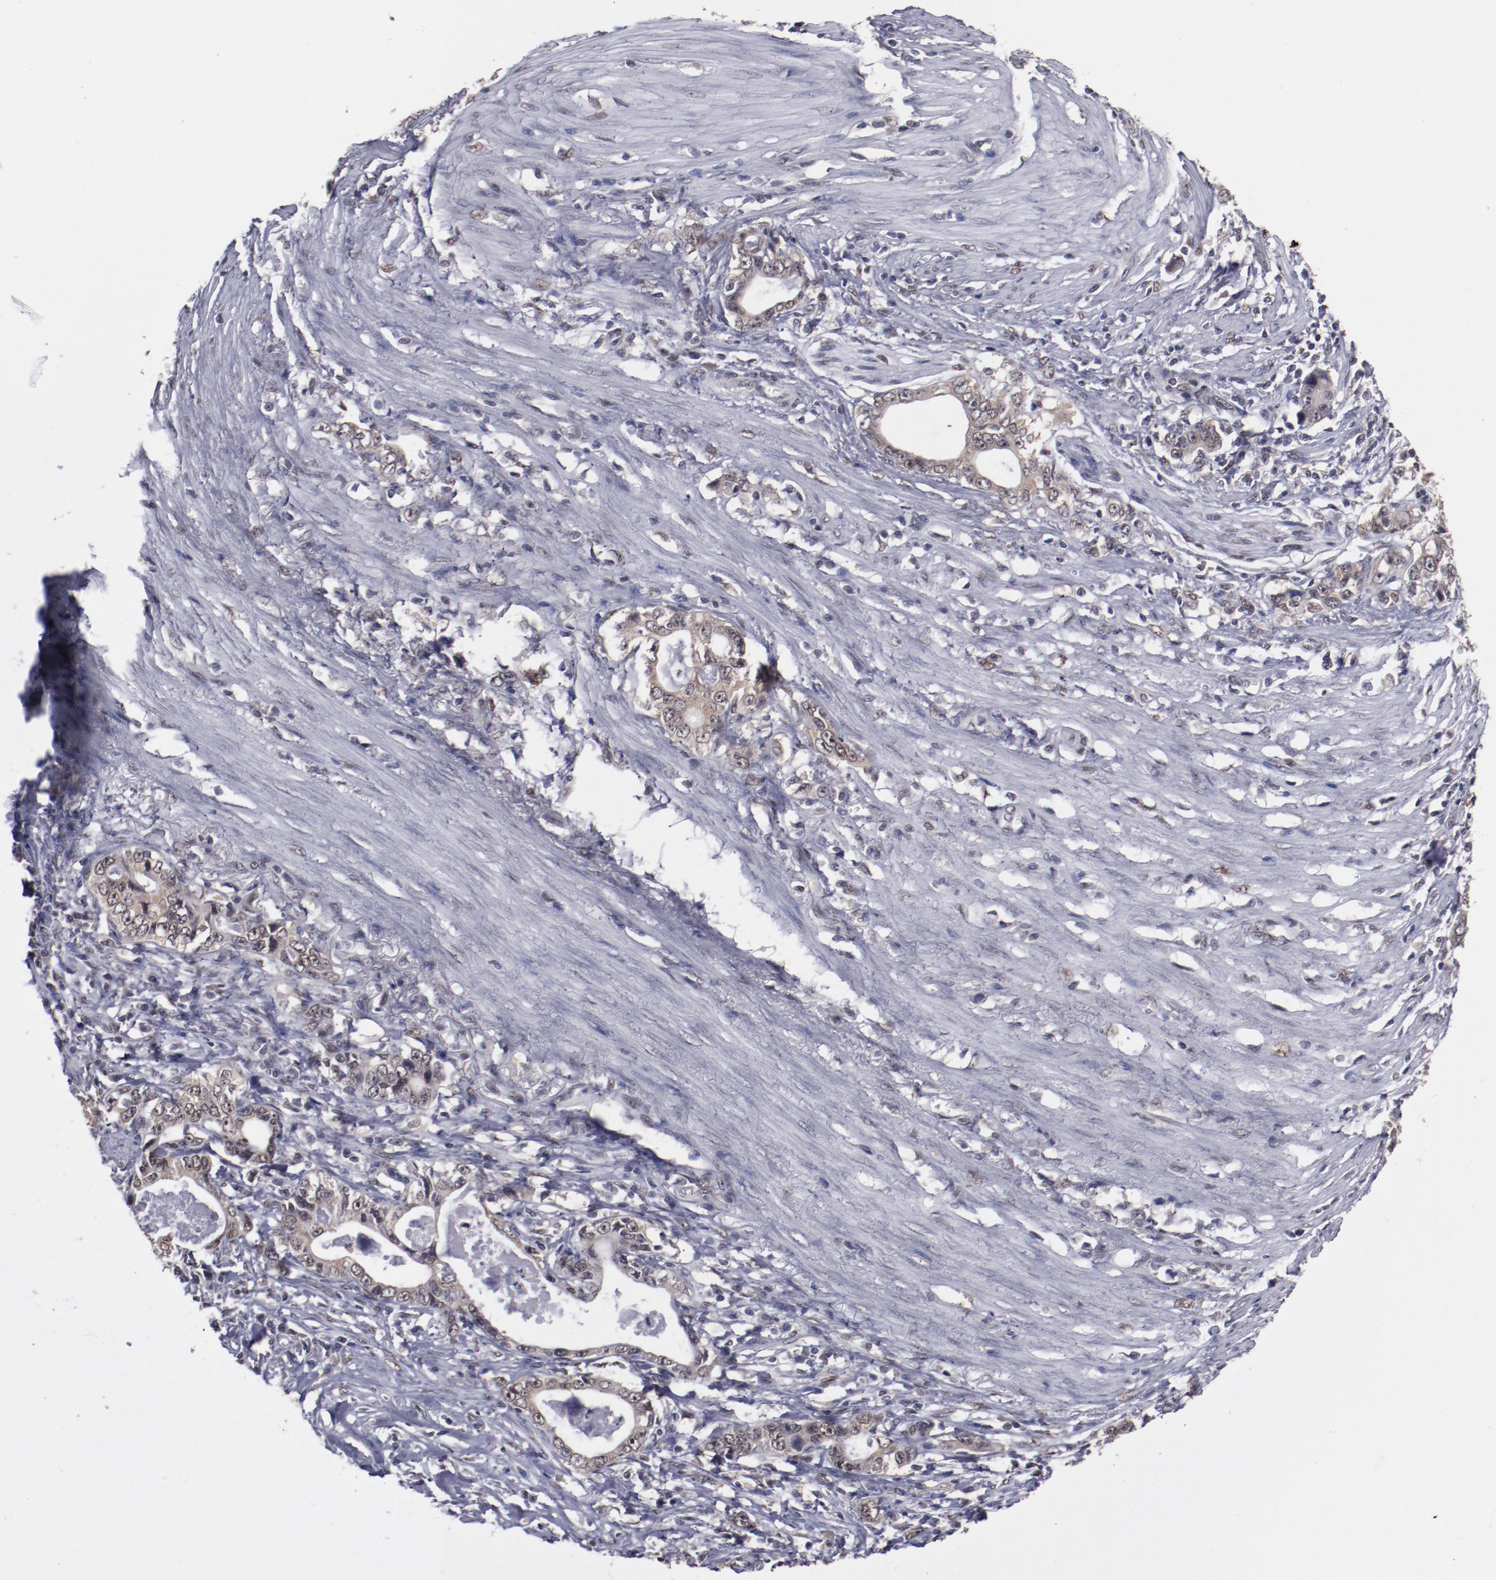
{"staining": {"intensity": "weak", "quantity": ">75%", "location": "cytoplasmic/membranous"}, "tissue": "stomach cancer", "cell_type": "Tumor cells", "image_type": "cancer", "snomed": [{"axis": "morphology", "description": "Adenocarcinoma, NOS"}, {"axis": "topography", "description": "Stomach, lower"}], "caption": "The immunohistochemical stain labels weak cytoplasmic/membranous positivity in tumor cells of stomach cancer (adenocarcinoma) tissue.", "gene": "ARNT", "patient": {"sex": "female", "age": 72}}